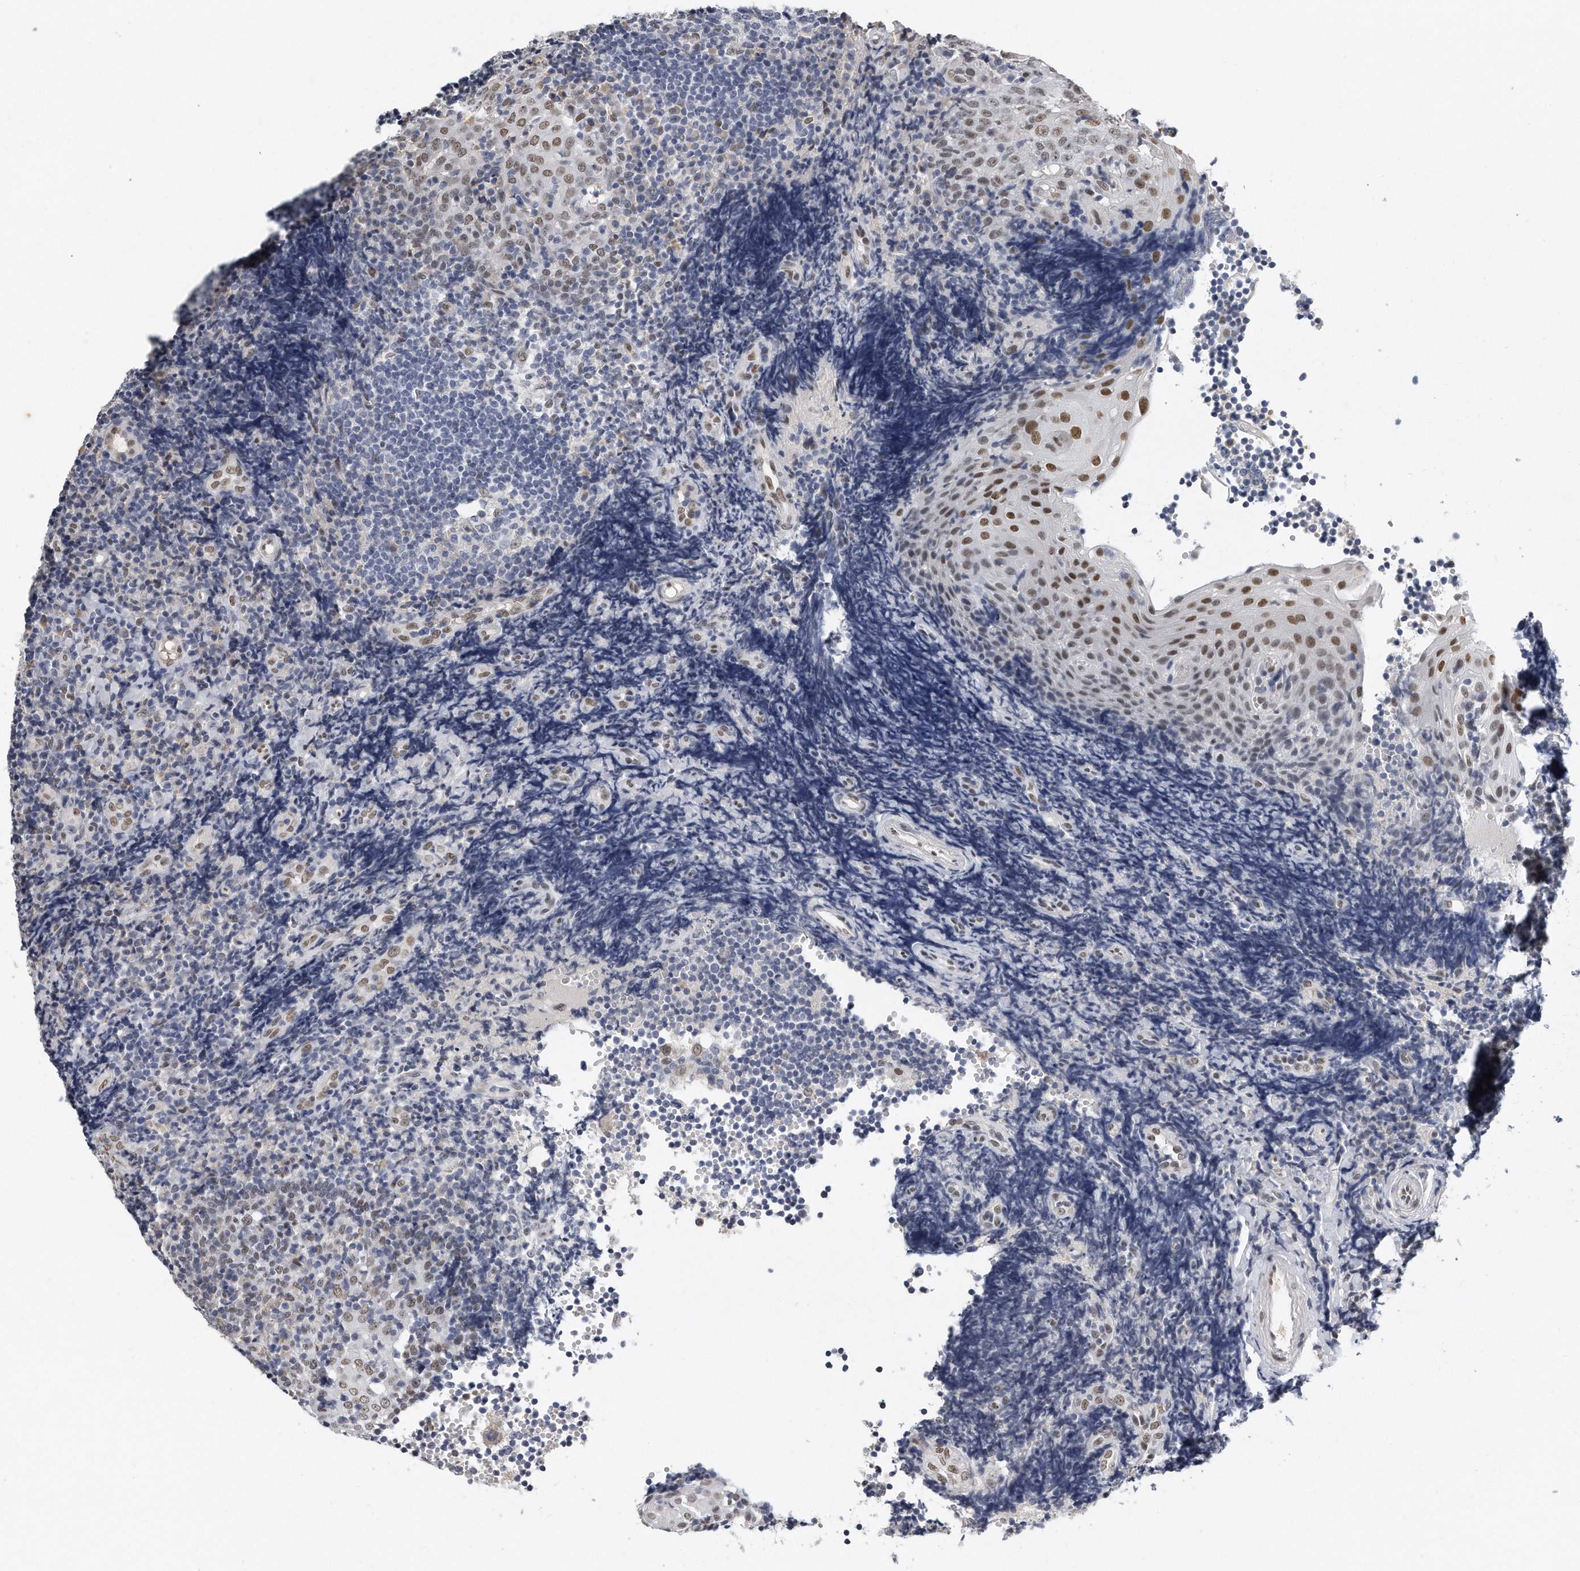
{"staining": {"intensity": "negative", "quantity": "none", "location": "none"}, "tissue": "tonsil", "cell_type": "Germinal center cells", "image_type": "normal", "snomed": [{"axis": "morphology", "description": "Normal tissue, NOS"}, {"axis": "topography", "description": "Tonsil"}], "caption": "An immunohistochemistry (IHC) micrograph of benign tonsil is shown. There is no staining in germinal center cells of tonsil. (Stains: DAB (3,3'-diaminobenzidine) IHC with hematoxylin counter stain, Microscopy: brightfield microscopy at high magnification).", "gene": "CTBP2", "patient": {"sex": "female", "age": 40}}